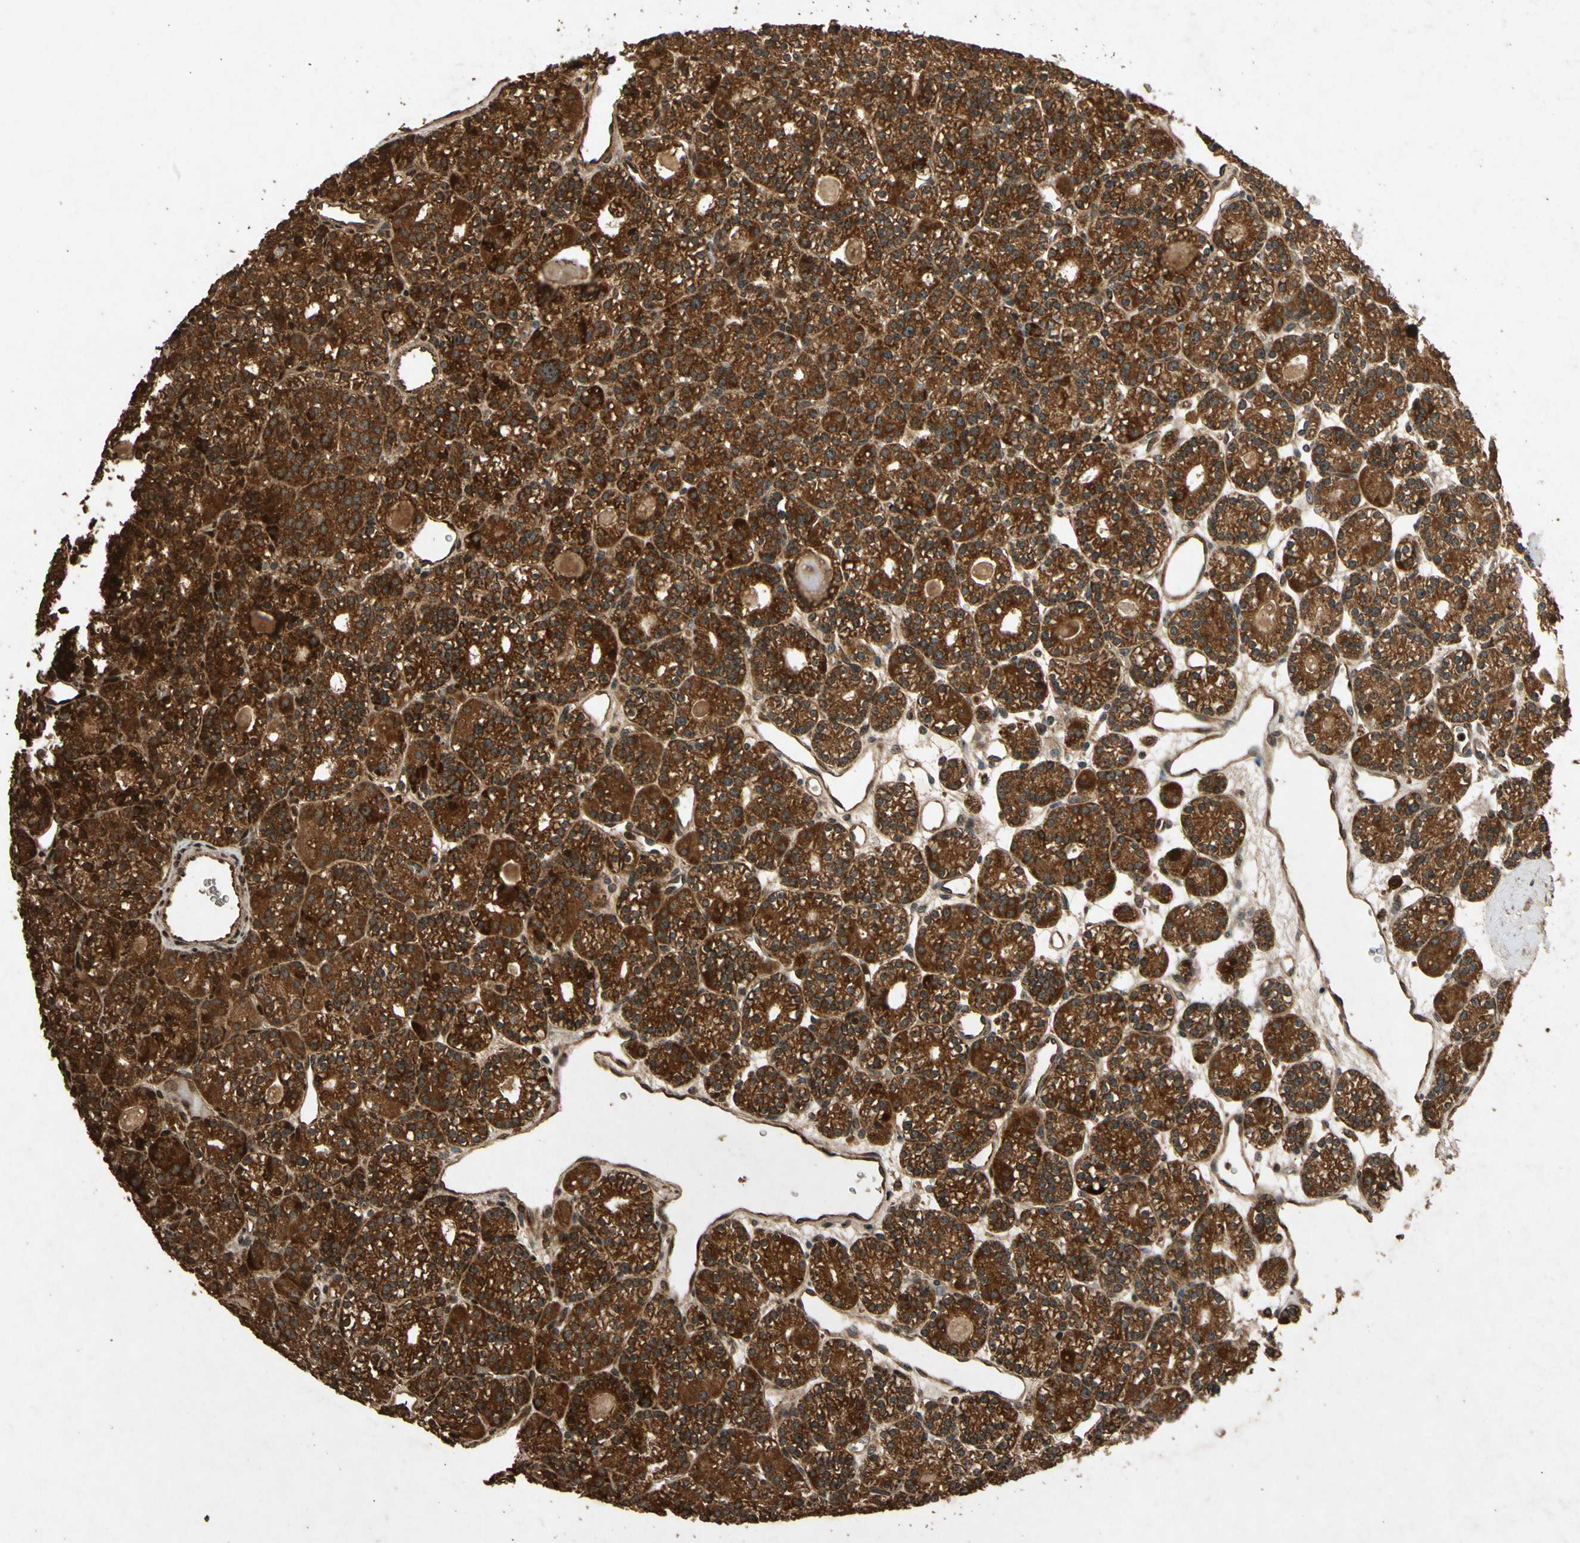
{"staining": {"intensity": "strong", "quantity": ">75%", "location": "cytoplasmic/membranous"}, "tissue": "parathyroid gland", "cell_type": "Glandular cells", "image_type": "normal", "snomed": [{"axis": "morphology", "description": "Normal tissue, NOS"}, {"axis": "topography", "description": "Parathyroid gland"}], "caption": "The histopathology image exhibits staining of unremarkable parathyroid gland, revealing strong cytoplasmic/membranous protein positivity (brown color) within glandular cells.", "gene": "TXN2", "patient": {"sex": "female", "age": 64}}